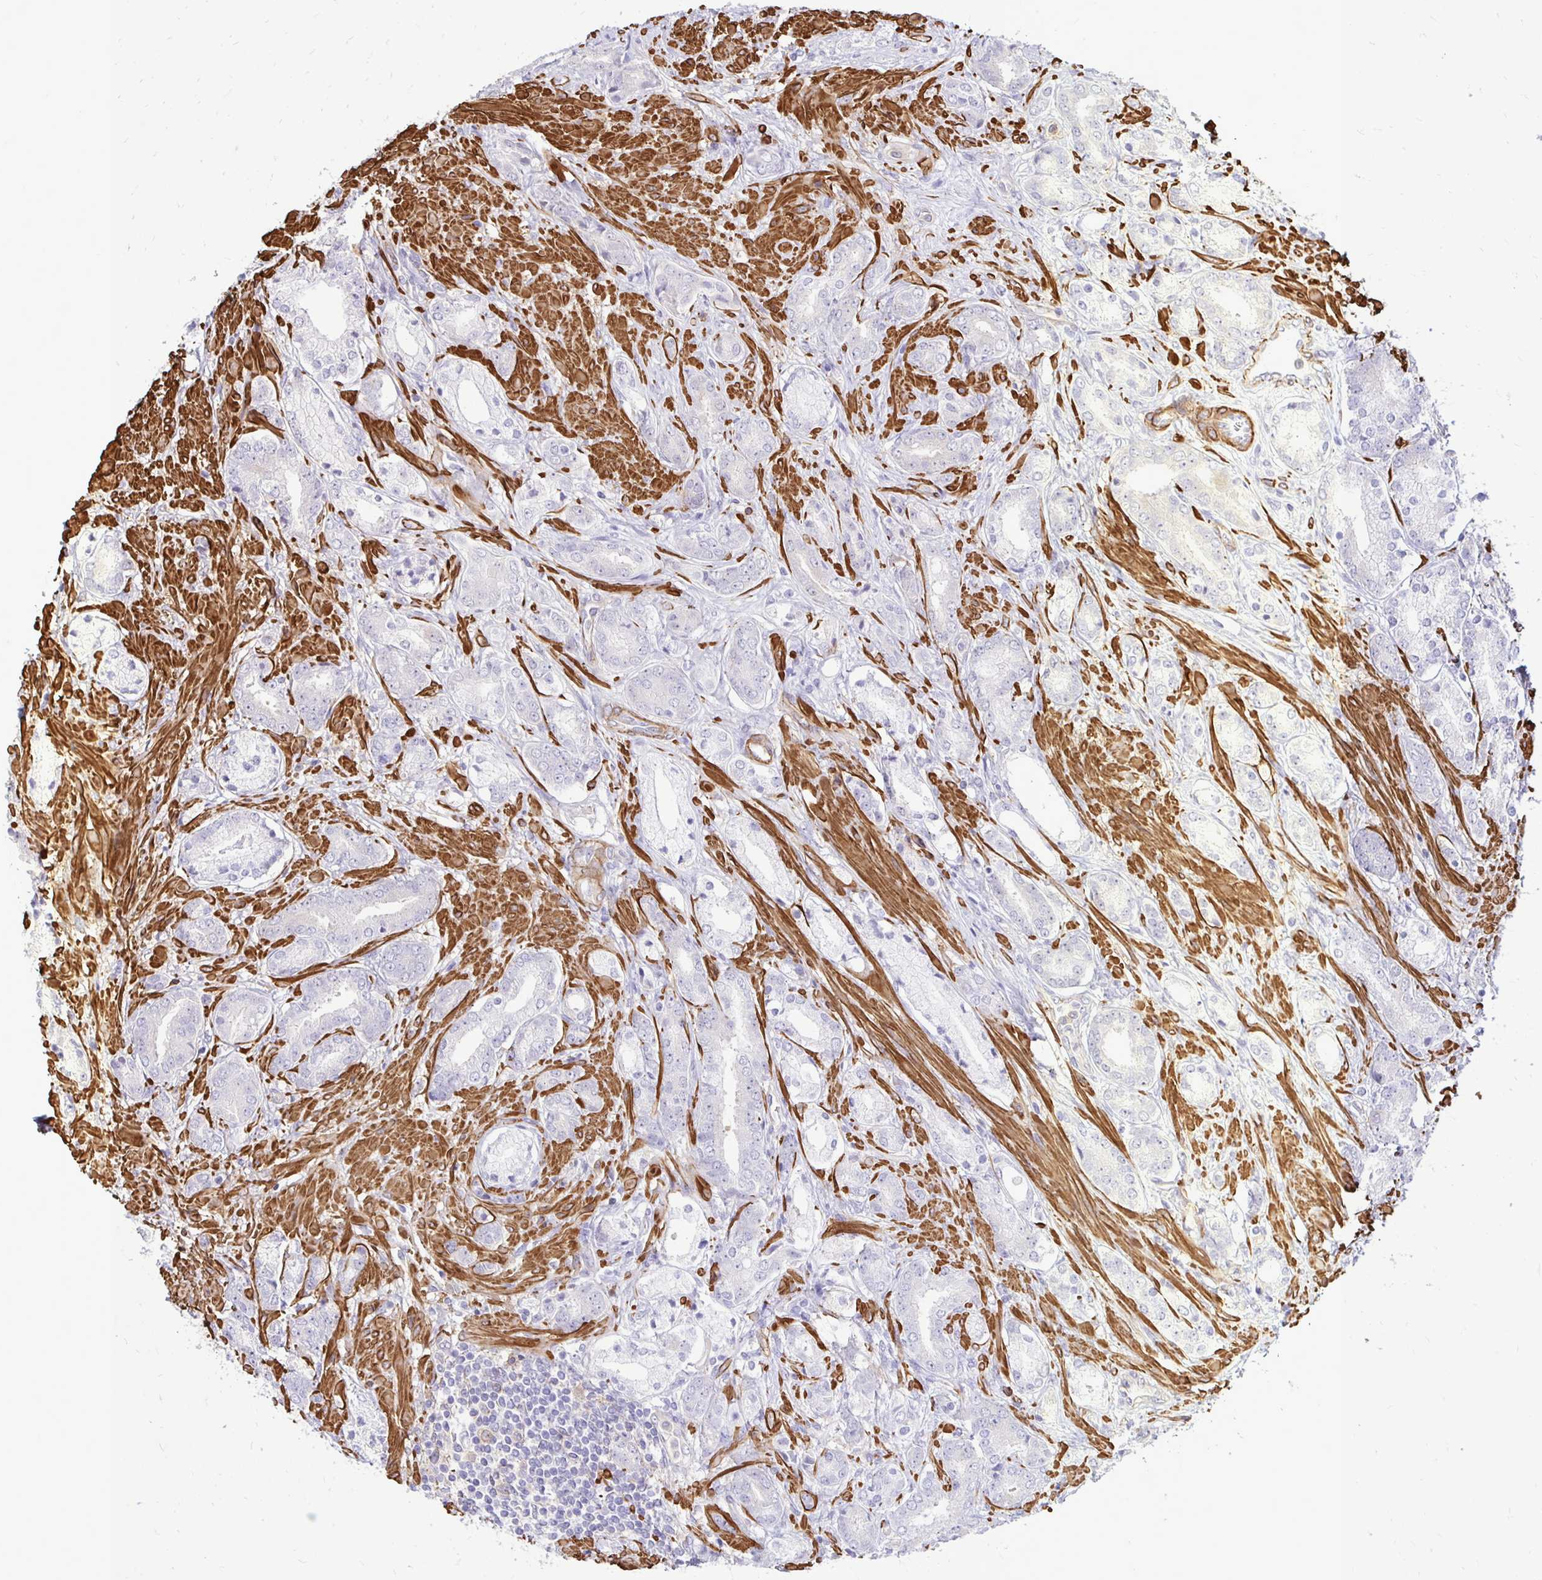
{"staining": {"intensity": "negative", "quantity": "none", "location": "none"}, "tissue": "prostate cancer", "cell_type": "Tumor cells", "image_type": "cancer", "snomed": [{"axis": "morphology", "description": "Adenocarcinoma, High grade"}, {"axis": "topography", "description": "Prostate"}], "caption": "Immunohistochemistry (IHC) image of neoplastic tissue: prostate cancer (high-grade adenocarcinoma) stained with DAB demonstrates no significant protein positivity in tumor cells. (Brightfield microscopy of DAB IHC at high magnification).", "gene": "CTPS1", "patient": {"sex": "male", "age": 56}}